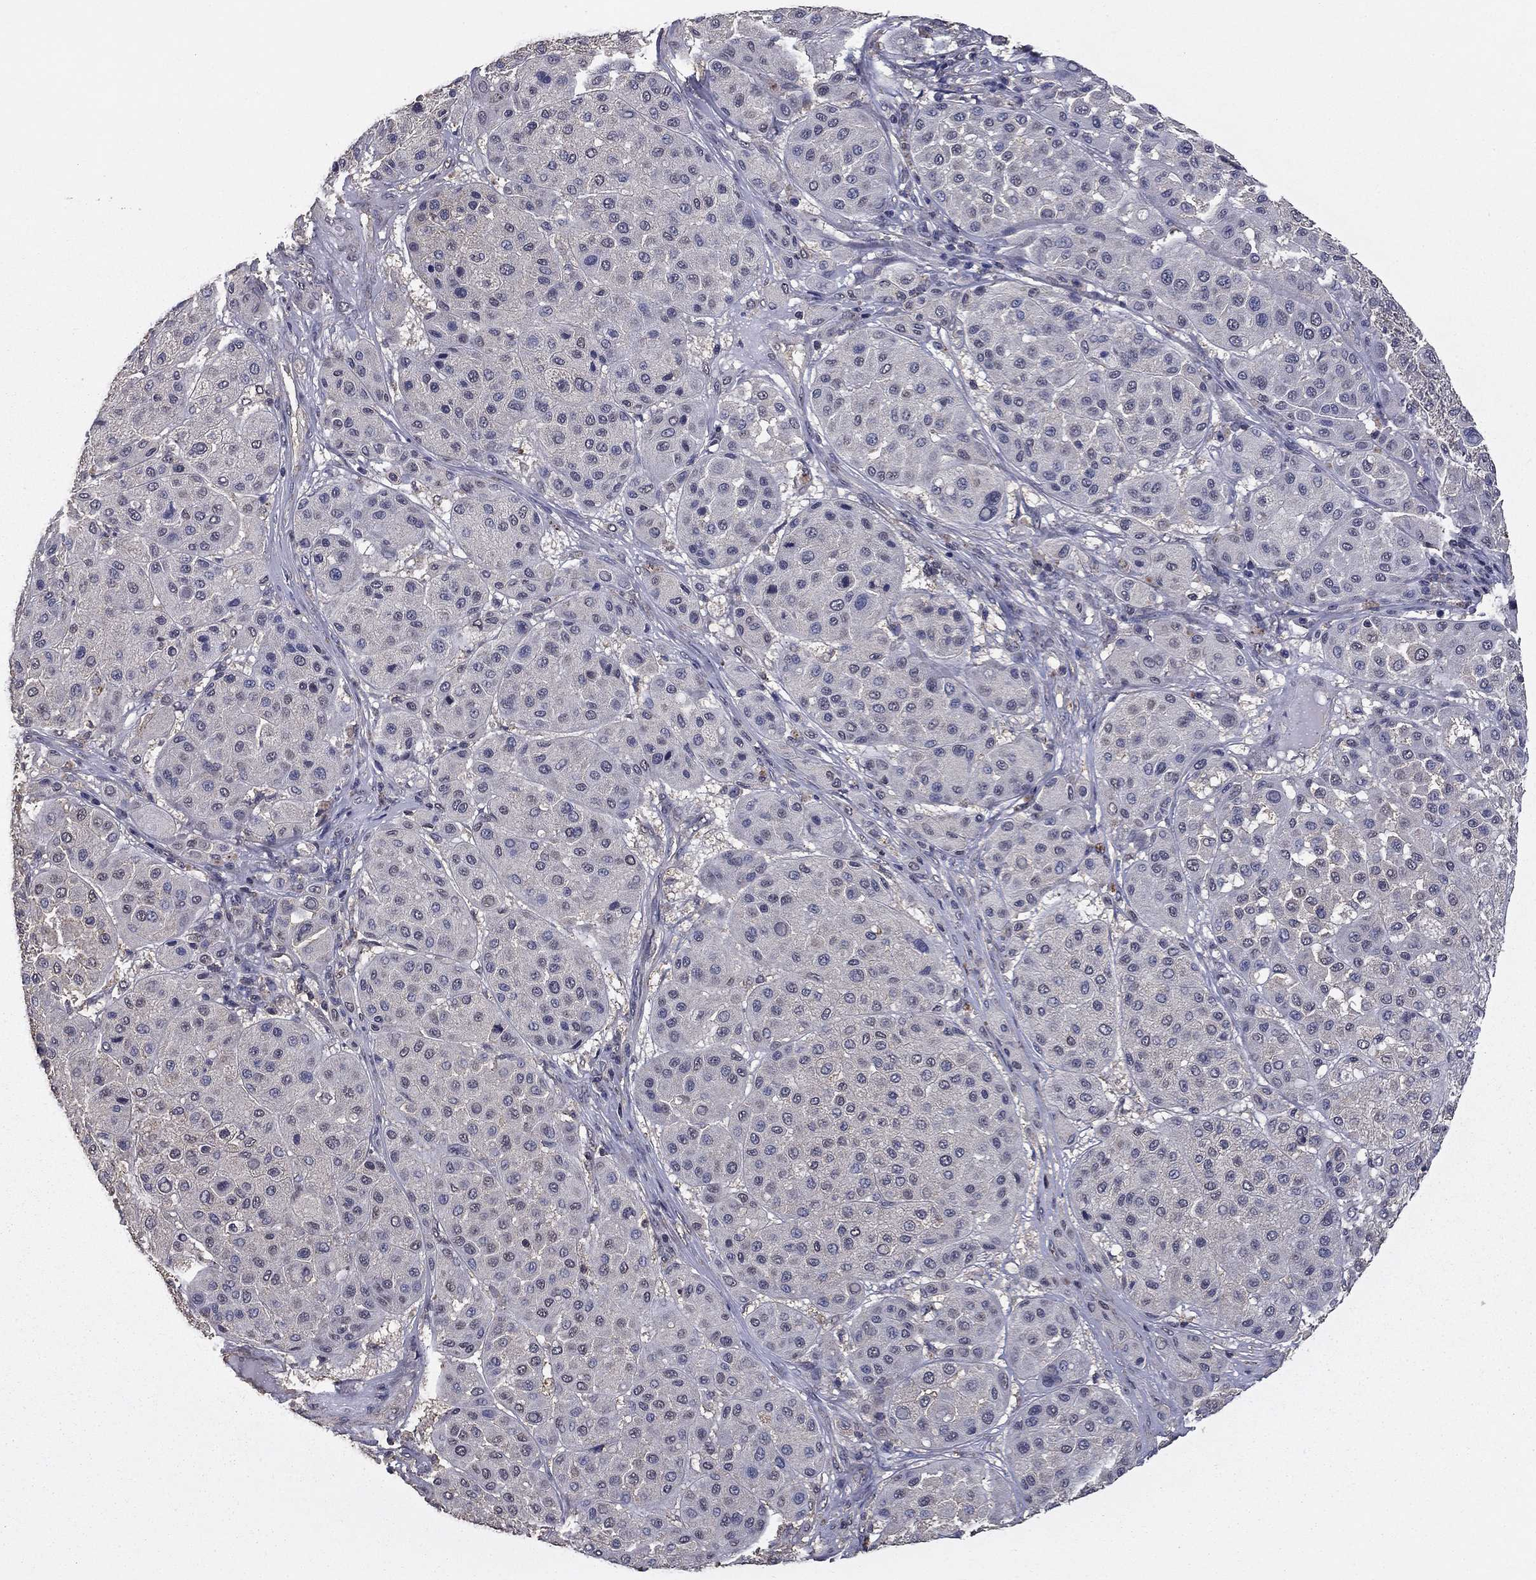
{"staining": {"intensity": "negative", "quantity": "none", "location": "none"}, "tissue": "melanoma", "cell_type": "Tumor cells", "image_type": "cancer", "snomed": [{"axis": "morphology", "description": "Malignant melanoma, Metastatic site"}, {"axis": "topography", "description": "Smooth muscle"}], "caption": "The immunohistochemistry (IHC) histopathology image has no significant positivity in tumor cells of malignant melanoma (metastatic site) tissue. Nuclei are stained in blue.", "gene": "MFAP3L", "patient": {"sex": "male", "age": 41}}